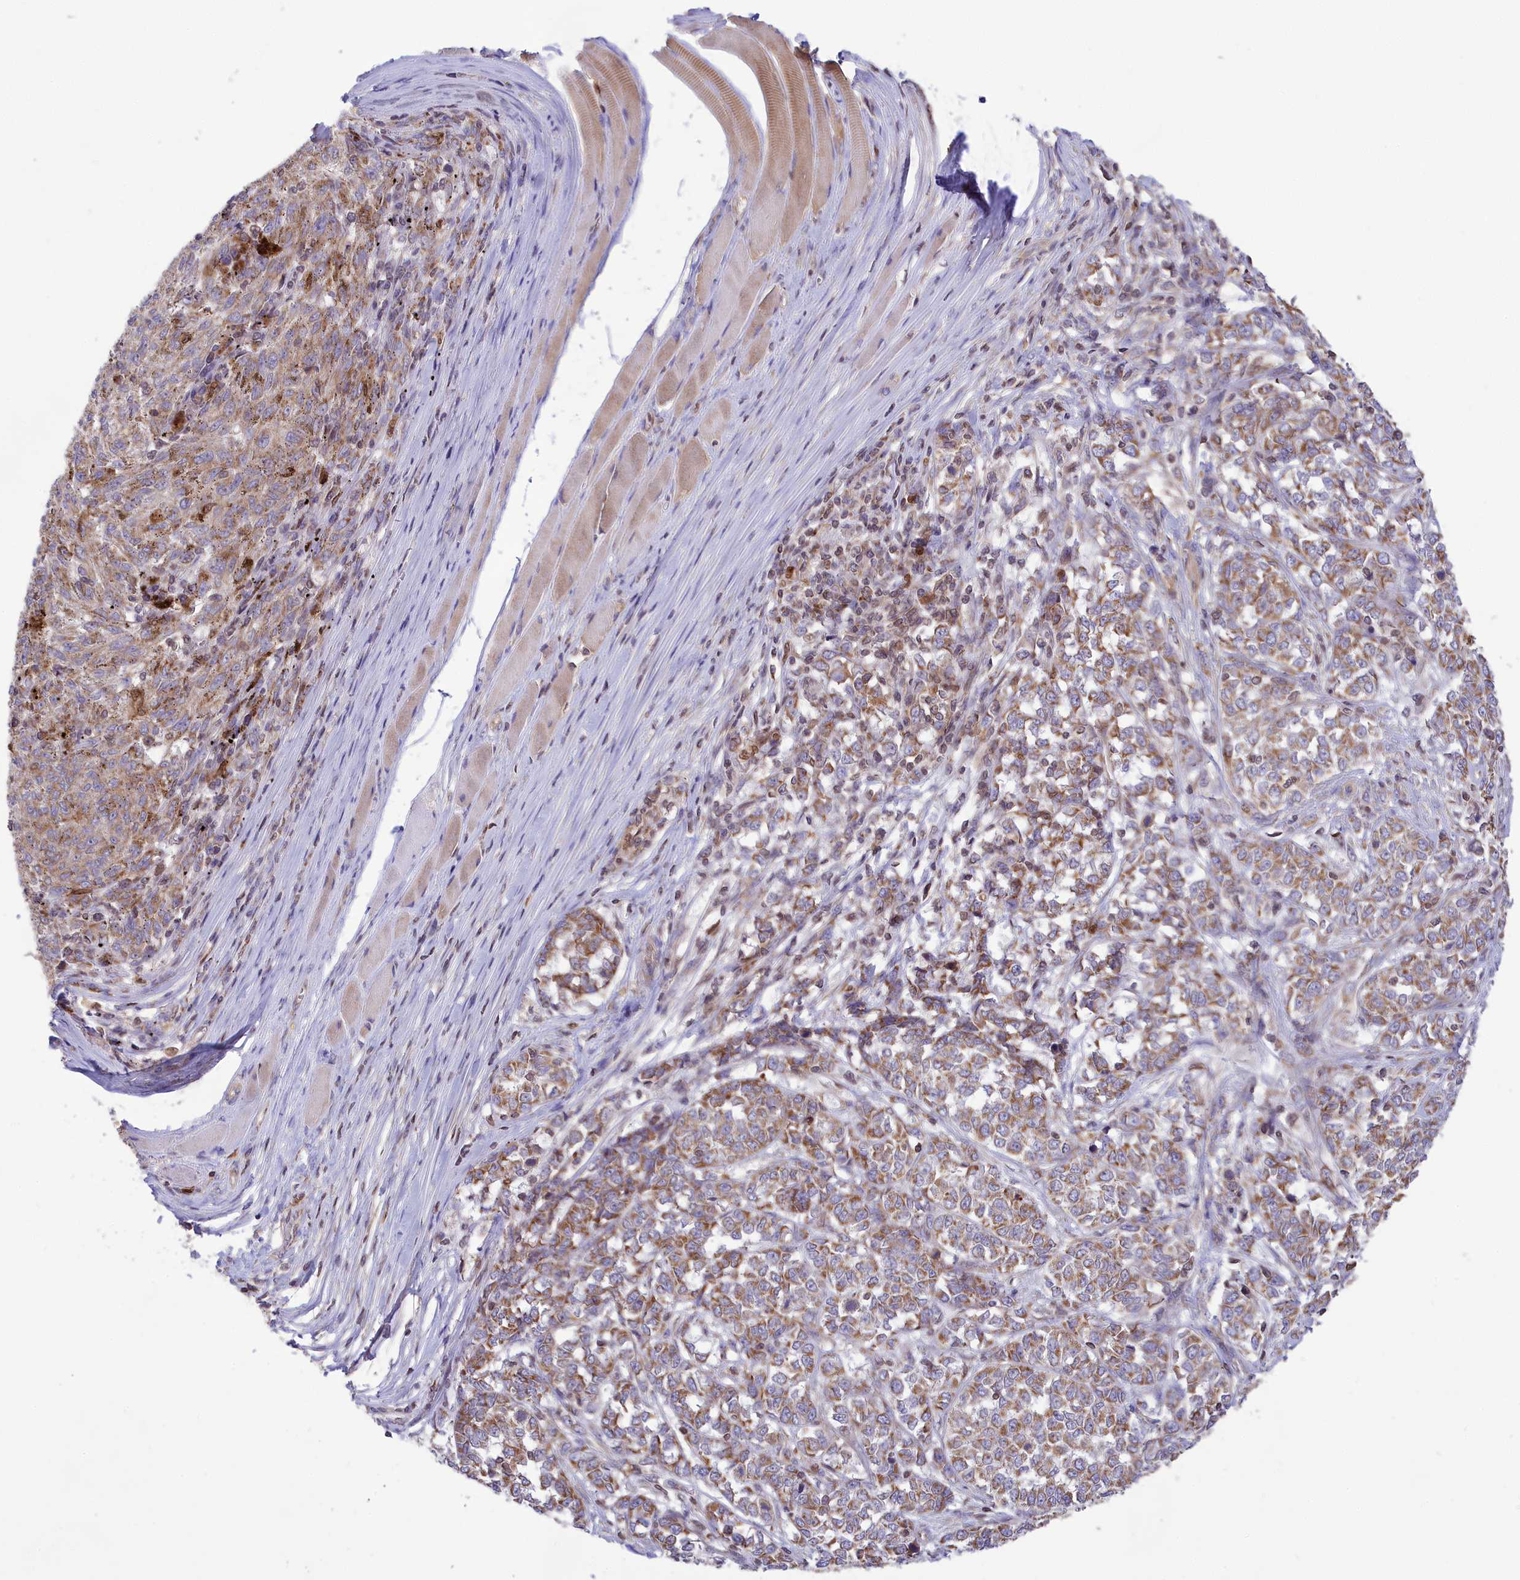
{"staining": {"intensity": "moderate", "quantity": ">75%", "location": "cytoplasmic/membranous"}, "tissue": "melanoma", "cell_type": "Tumor cells", "image_type": "cancer", "snomed": [{"axis": "morphology", "description": "Malignant melanoma, NOS"}, {"axis": "topography", "description": "Skin"}], "caption": "This image exhibits IHC staining of human malignant melanoma, with medium moderate cytoplasmic/membranous positivity in about >75% of tumor cells.", "gene": "PKHD1L1", "patient": {"sex": "female", "age": 72}}